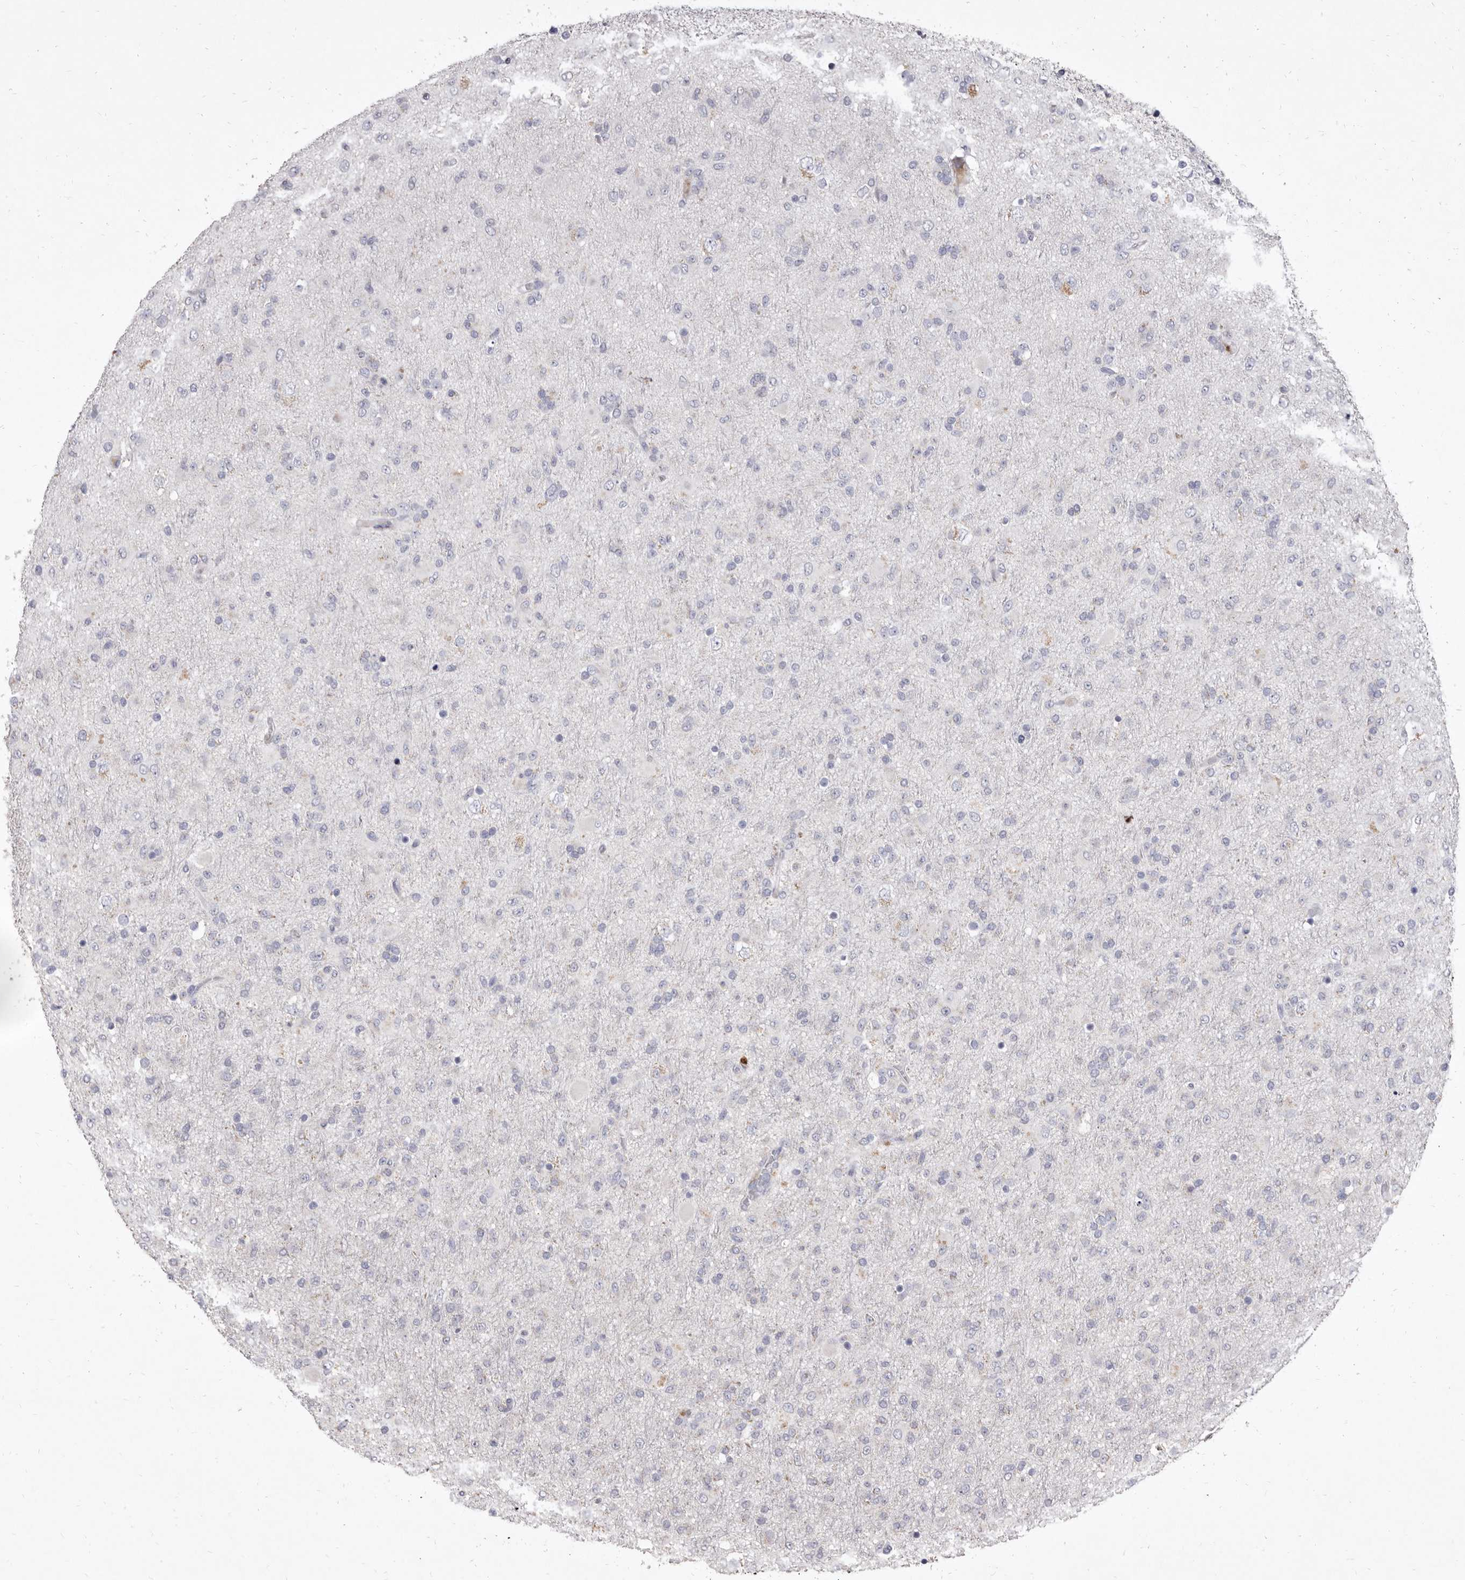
{"staining": {"intensity": "negative", "quantity": "none", "location": "none"}, "tissue": "glioma", "cell_type": "Tumor cells", "image_type": "cancer", "snomed": [{"axis": "morphology", "description": "Glioma, malignant, Low grade"}, {"axis": "topography", "description": "Brain"}], "caption": "Immunohistochemistry (IHC) micrograph of neoplastic tissue: human low-grade glioma (malignant) stained with DAB demonstrates no significant protein positivity in tumor cells.", "gene": "CYP2E1", "patient": {"sex": "male", "age": 65}}